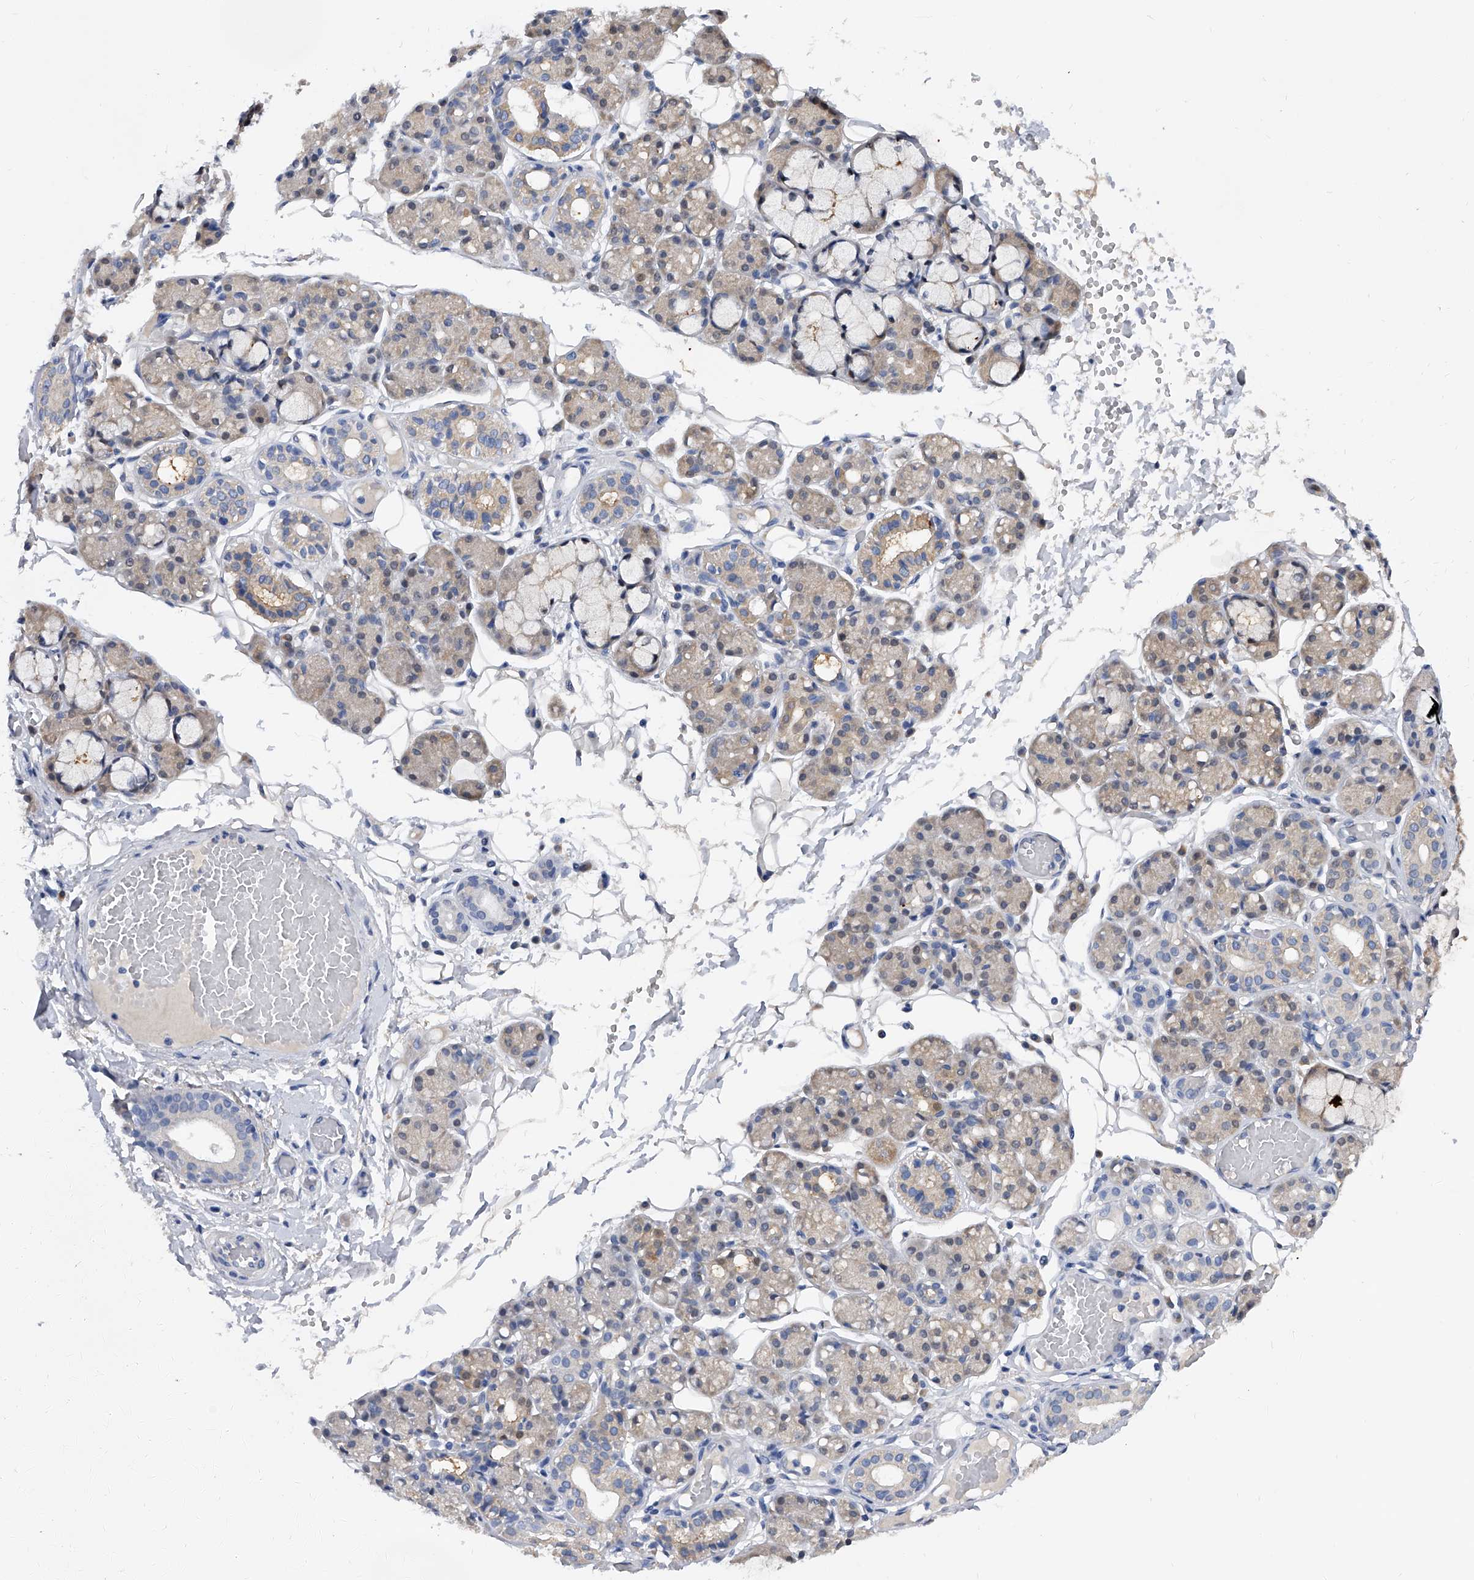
{"staining": {"intensity": "weak", "quantity": "25%-75%", "location": "cytoplasmic/membranous,nuclear"}, "tissue": "salivary gland", "cell_type": "Glandular cells", "image_type": "normal", "snomed": [{"axis": "morphology", "description": "Normal tissue, NOS"}, {"axis": "topography", "description": "Salivary gland"}], "caption": "IHC histopathology image of unremarkable salivary gland: human salivary gland stained using immunohistochemistry (IHC) exhibits low levels of weak protein expression localized specifically in the cytoplasmic/membranous,nuclear of glandular cells, appearing as a cytoplasmic/membranous,nuclear brown color.", "gene": "PGM3", "patient": {"sex": "male", "age": 63}}